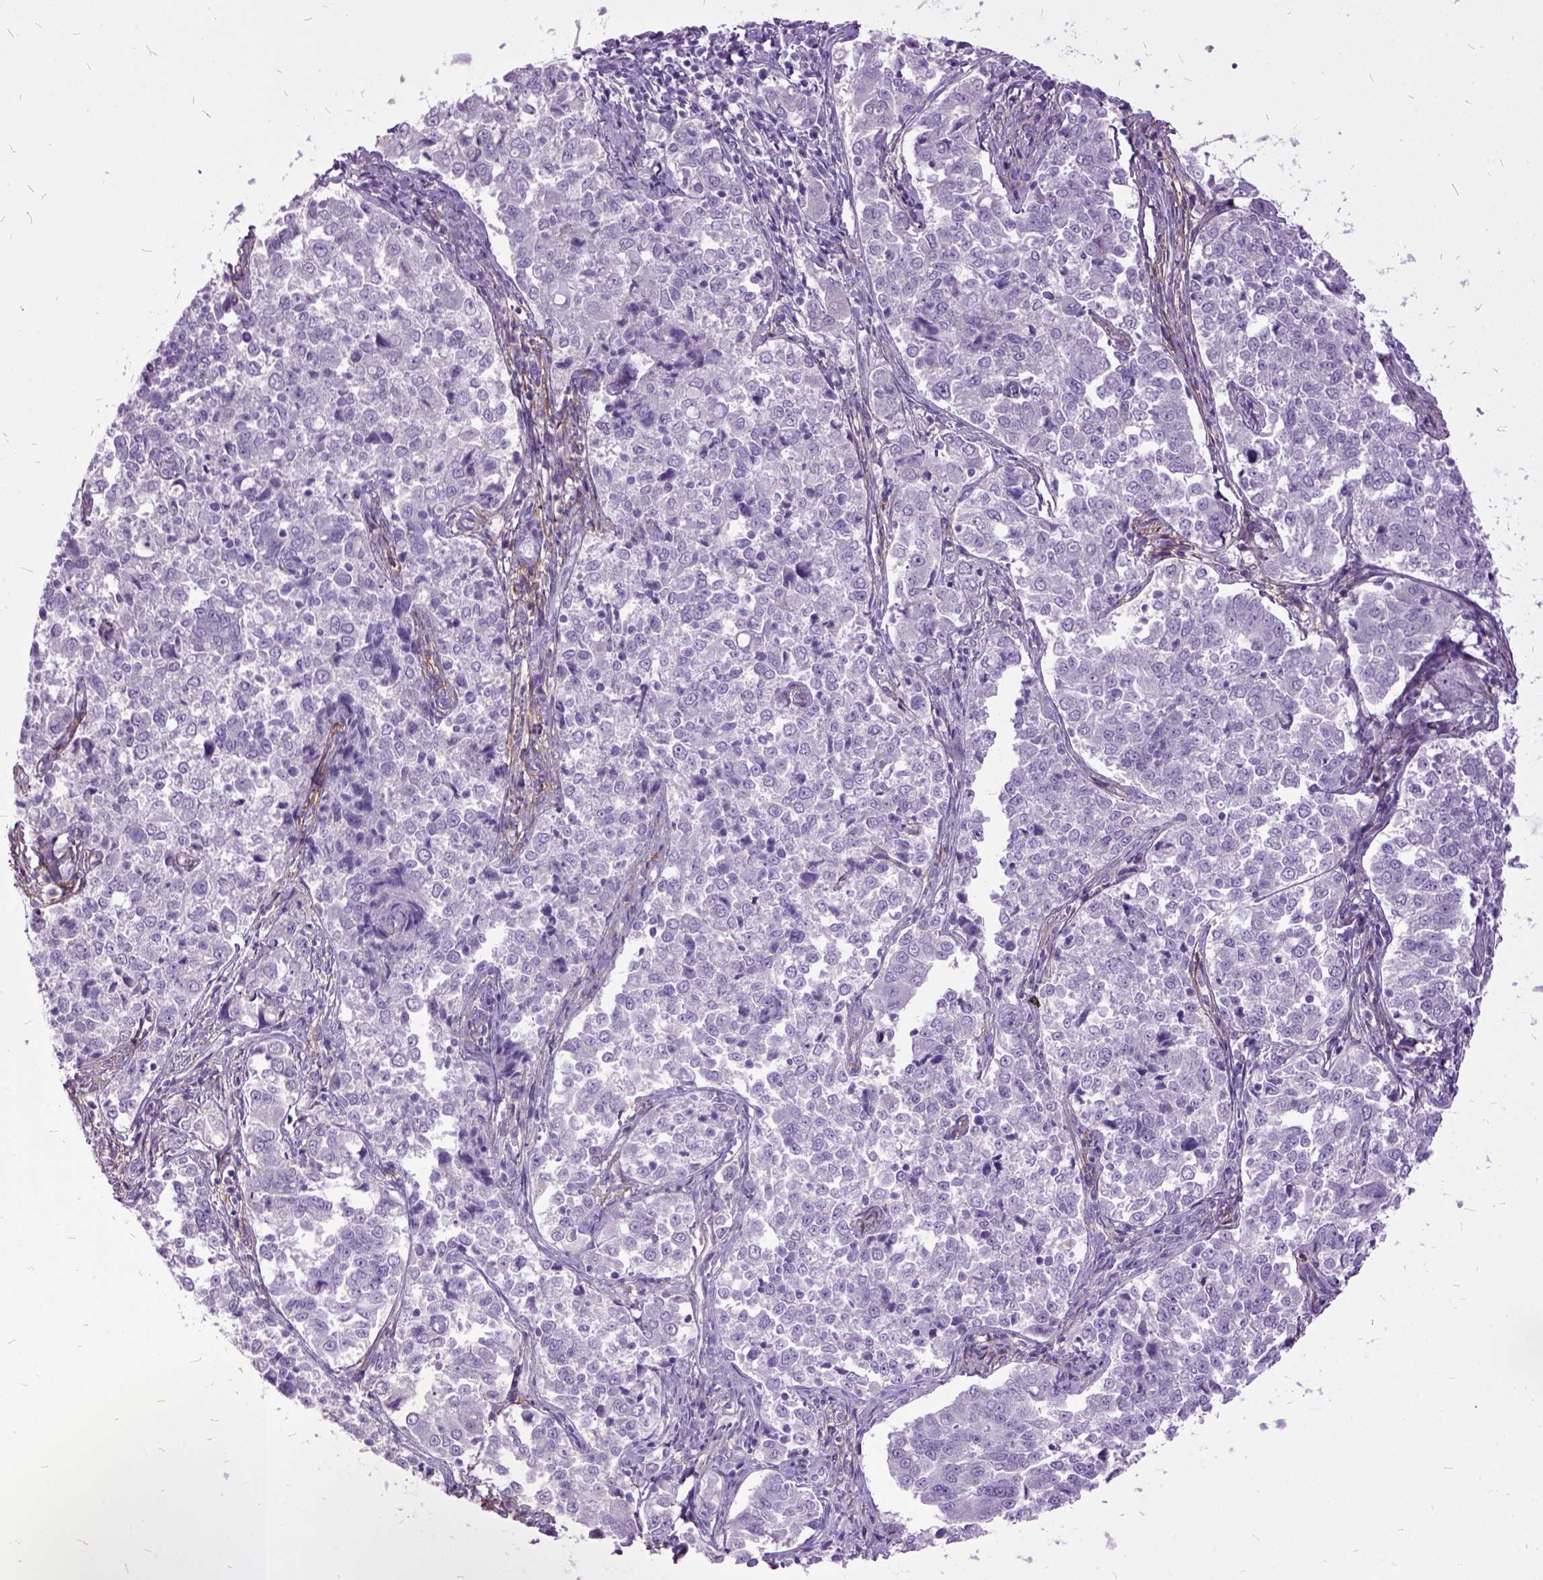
{"staining": {"intensity": "negative", "quantity": "none", "location": "none"}, "tissue": "endometrial cancer", "cell_type": "Tumor cells", "image_type": "cancer", "snomed": [{"axis": "morphology", "description": "Adenocarcinoma, NOS"}, {"axis": "topography", "description": "Endometrium"}], "caption": "Immunohistochemical staining of human endometrial adenocarcinoma reveals no significant expression in tumor cells. (DAB (3,3'-diaminobenzidine) immunohistochemistry with hematoxylin counter stain).", "gene": "MME", "patient": {"sex": "female", "age": 43}}